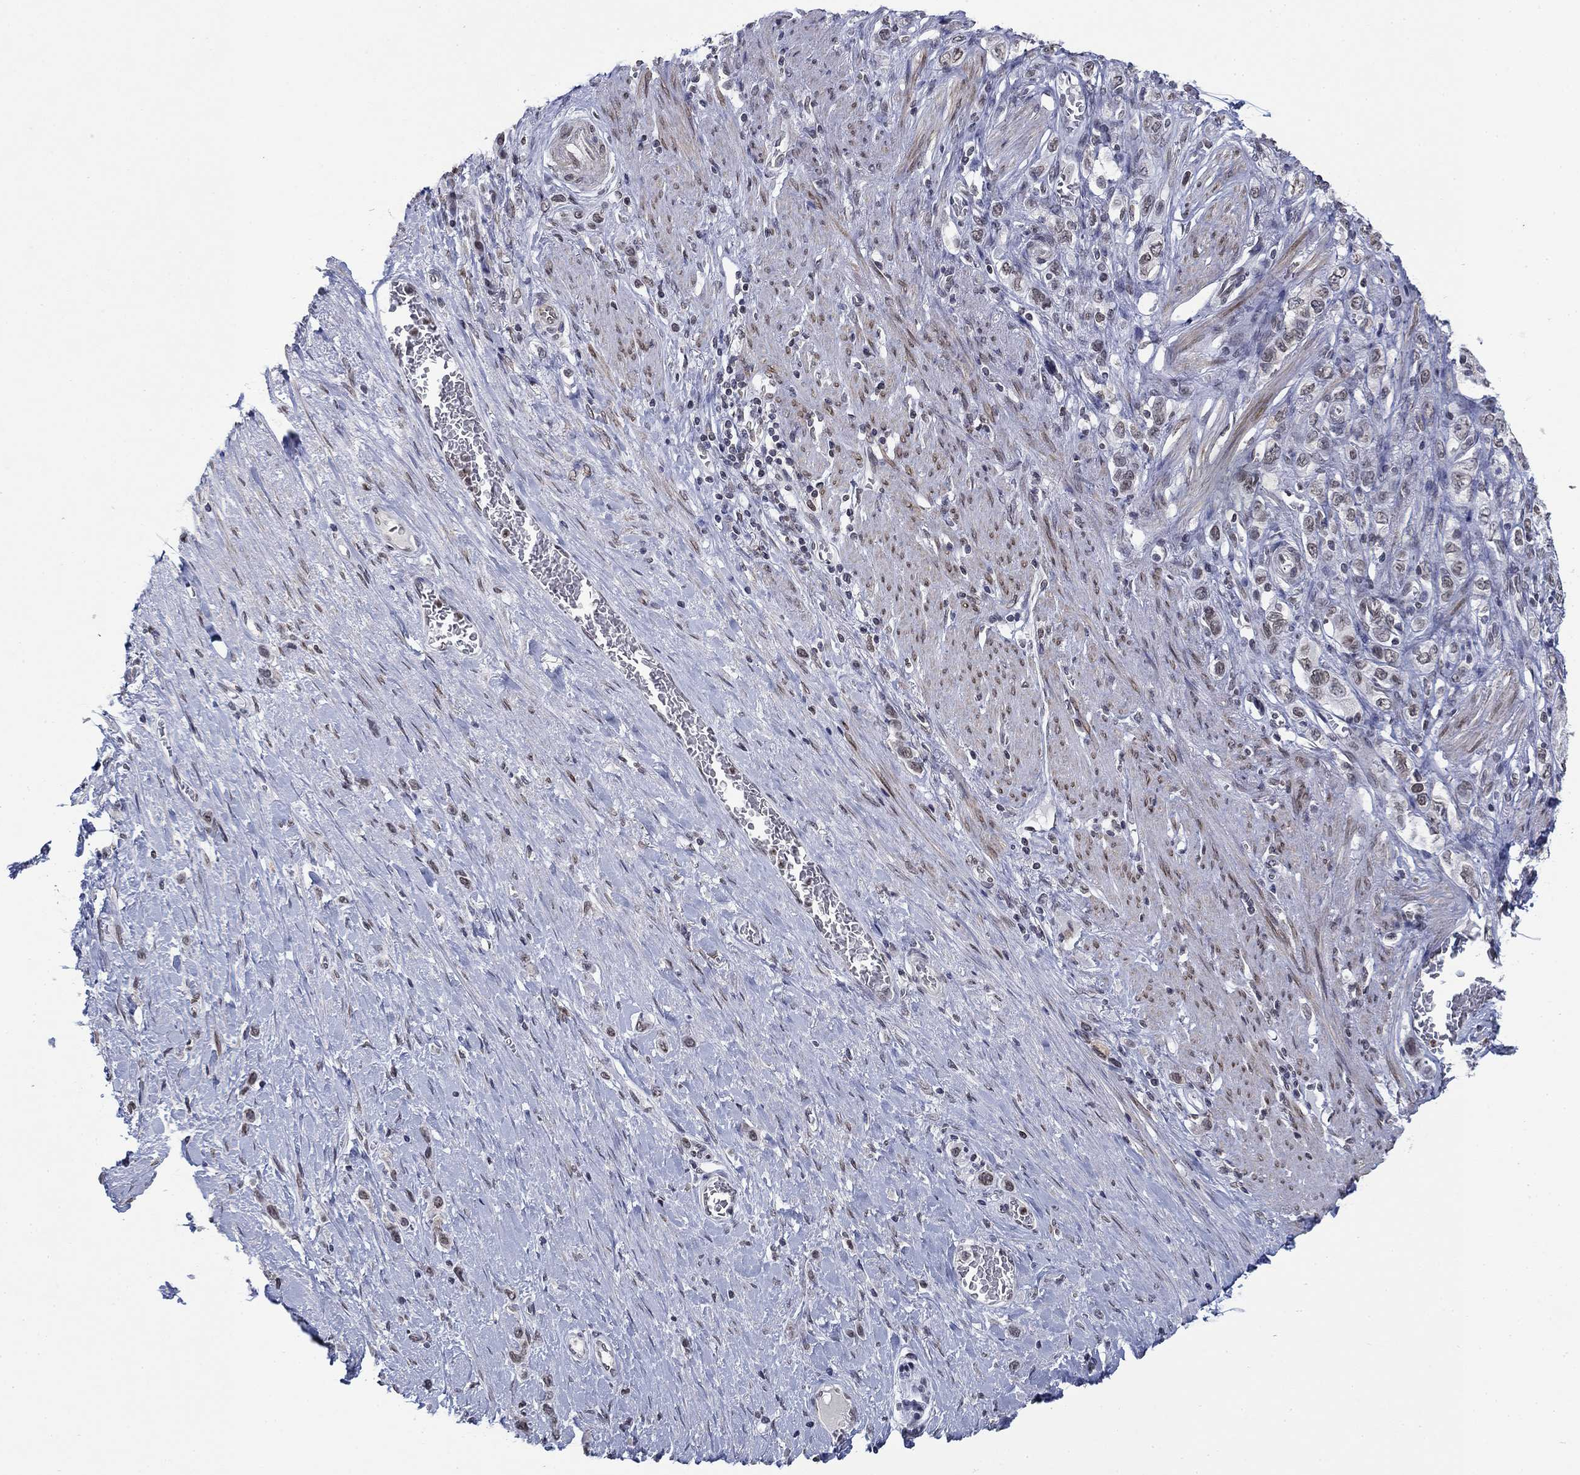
{"staining": {"intensity": "weak", "quantity": "25%-75%", "location": "nuclear"}, "tissue": "stomach cancer", "cell_type": "Tumor cells", "image_type": "cancer", "snomed": [{"axis": "morphology", "description": "Normal tissue, NOS"}, {"axis": "morphology", "description": "Adenocarcinoma, NOS"}, {"axis": "morphology", "description": "Adenocarcinoma, High grade"}, {"axis": "topography", "description": "Stomach, upper"}, {"axis": "topography", "description": "Stomach"}], "caption": "Human stomach adenocarcinoma stained with a brown dye displays weak nuclear positive expression in approximately 25%-75% of tumor cells.", "gene": "TOR1AIP1", "patient": {"sex": "female", "age": 65}}